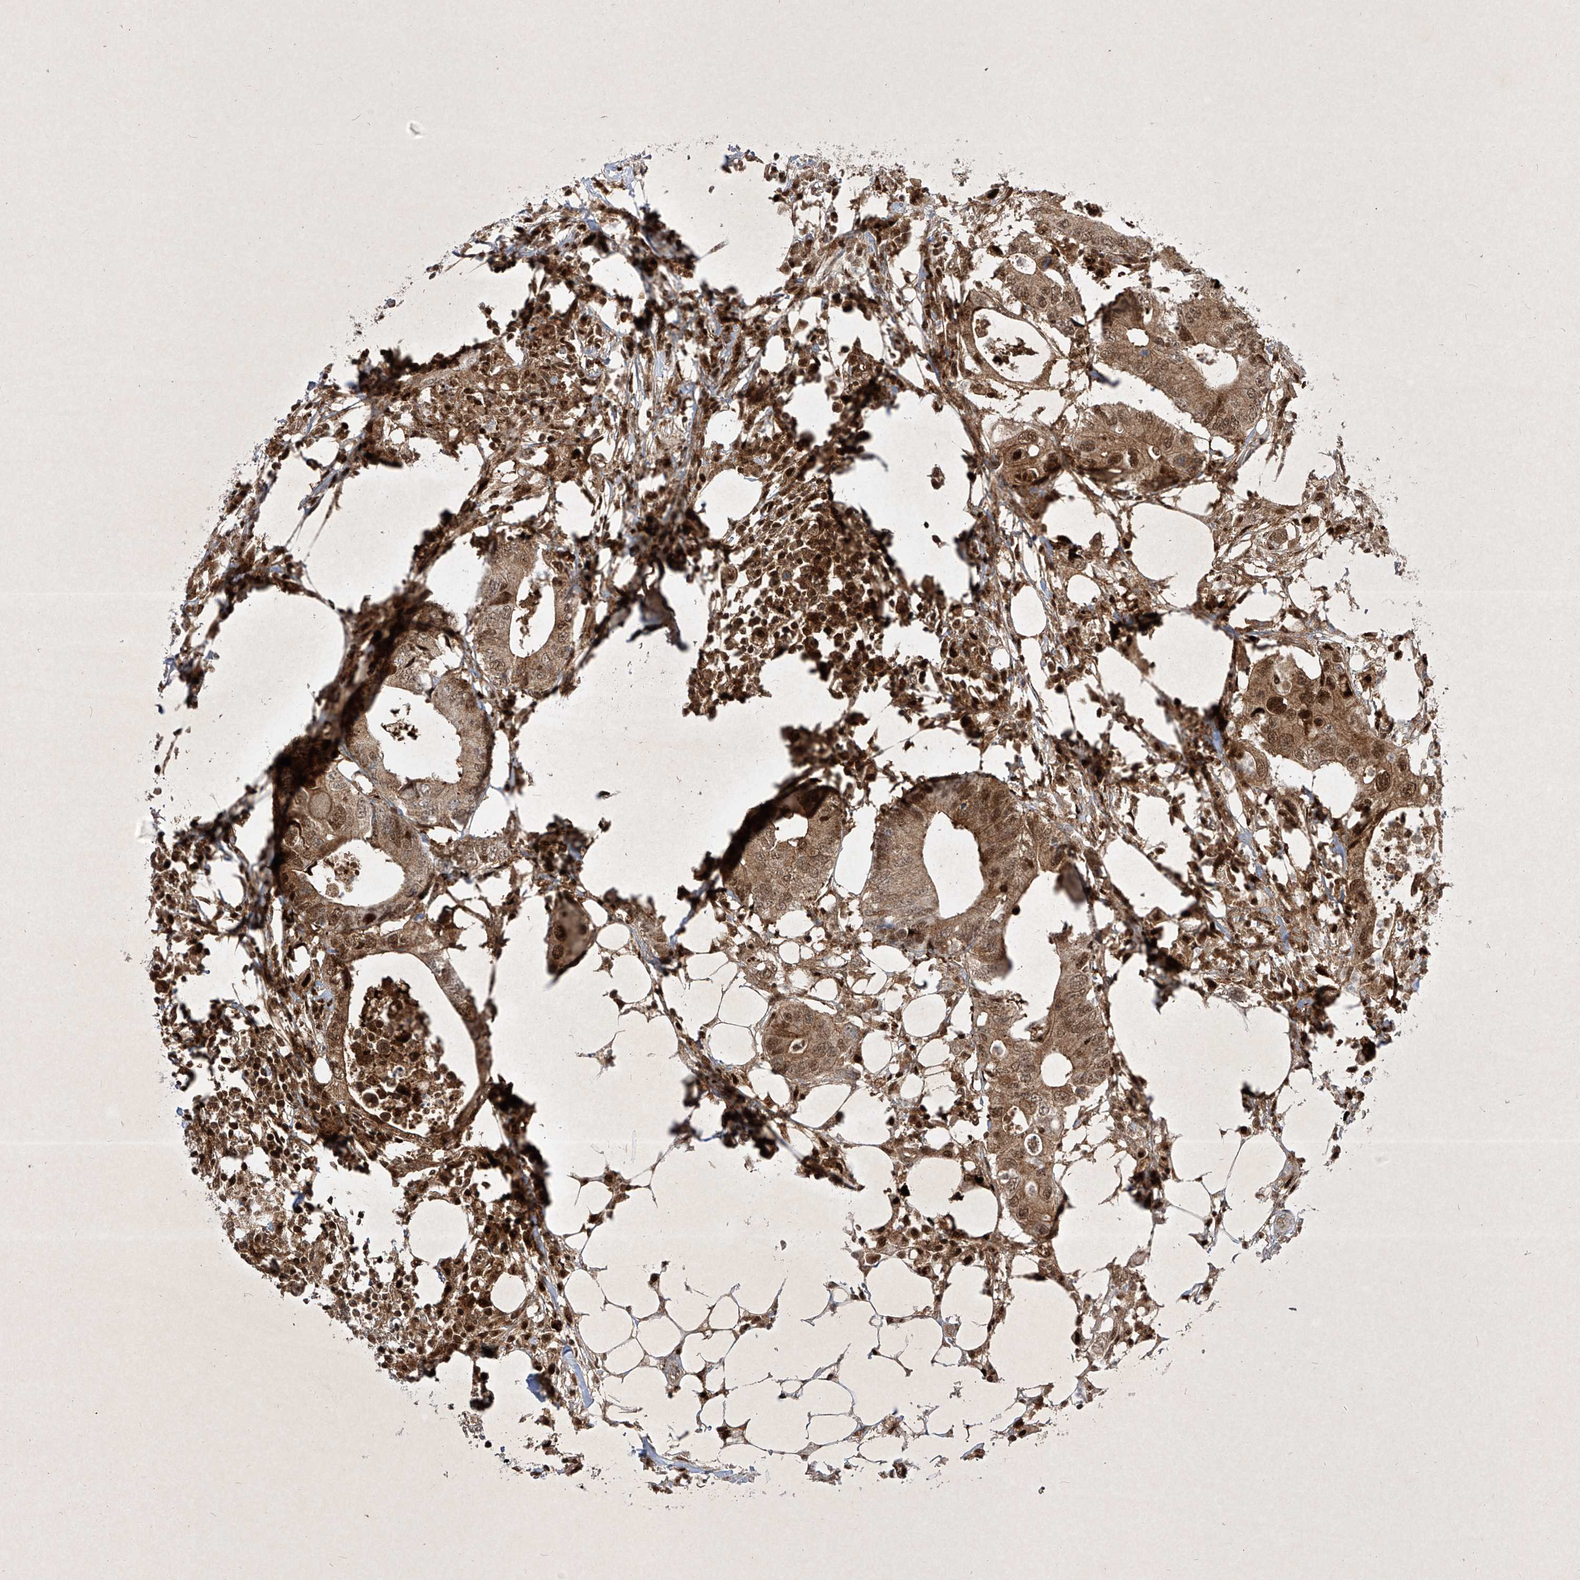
{"staining": {"intensity": "moderate", "quantity": ">75%", "location": "cytoplasmic/membranous,nuclear"}, "tissue": "colorectal cancer", "cell_type": "Tumor cells", "image_type": "cancer", "snomed": [{"axis": "morphology", "description": "Adenocarcinoma, NOS"}, {"axis": "topography", "description": "Colon"}], "caption": "Moderate cytoplasmic/membranous and nuclear staining is seen in approximately >75% of tumor cells in colorectal cancer (adenocarcinoma). Immunohistochemistry stains the protein in brown and the nuclei are stained blue.", "gene": "PSMB10", "patient": {"sex": "male", "age": 71}}